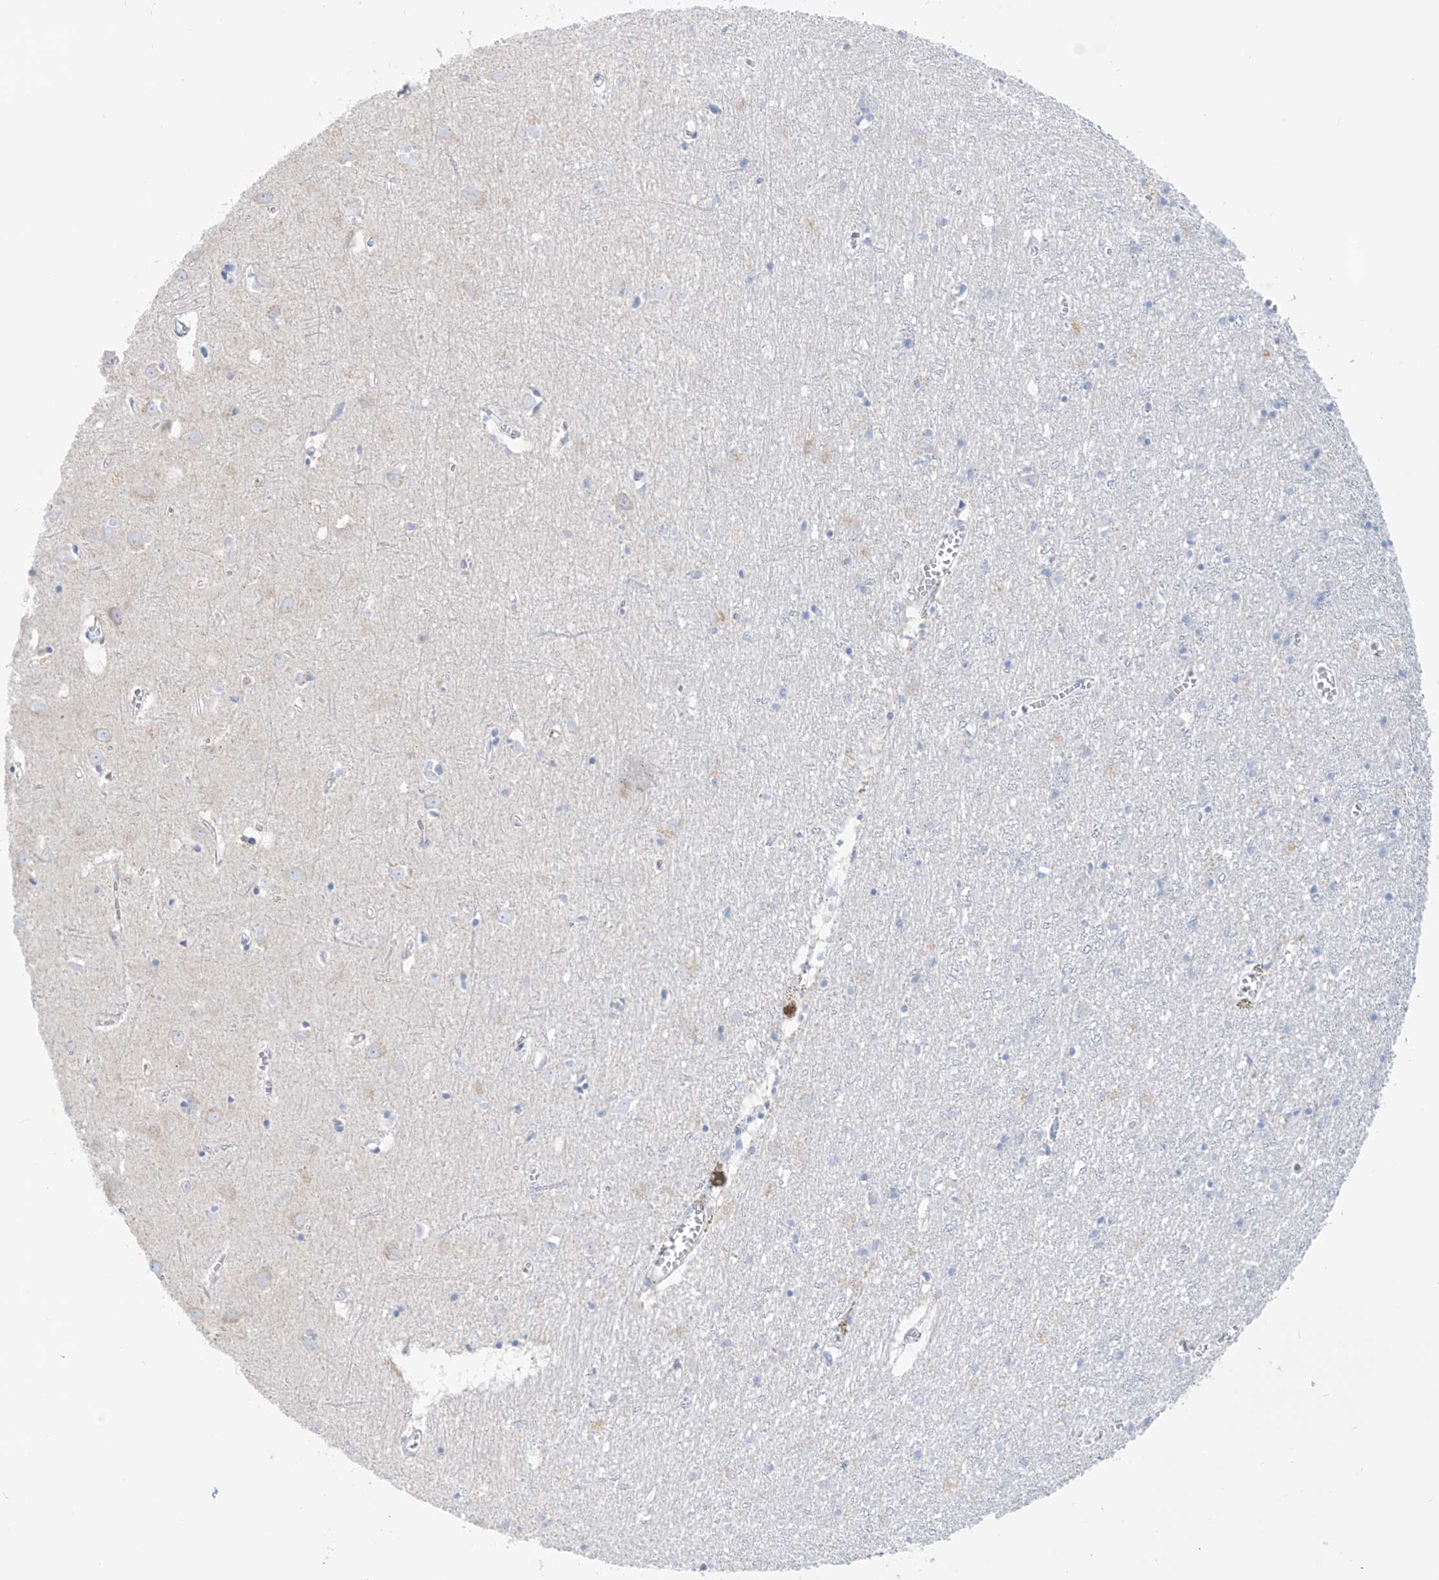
{"staining": {"intensity": "negative", "quantity": "none", "location": "none"}, "tissue": "cerebral cortex", "cell_type": "Endothelial cells", "image_type": "normal", "snomed": [{"axis": "morphology", "description": "Normal tissue, NOS"}, {"axis": "topography", "description": "Cerebral cortex"}], "caption": "DAB (3,3'-diaminobenzidine) immunohistochemical staining of normal human cerebral cortex demonstrates no significant positivity in endothelial cells. (DAB immunohistochemistry, high magnification).", "gene": "SLC26A3", "patient": {"sex": "female", "age": 64}}